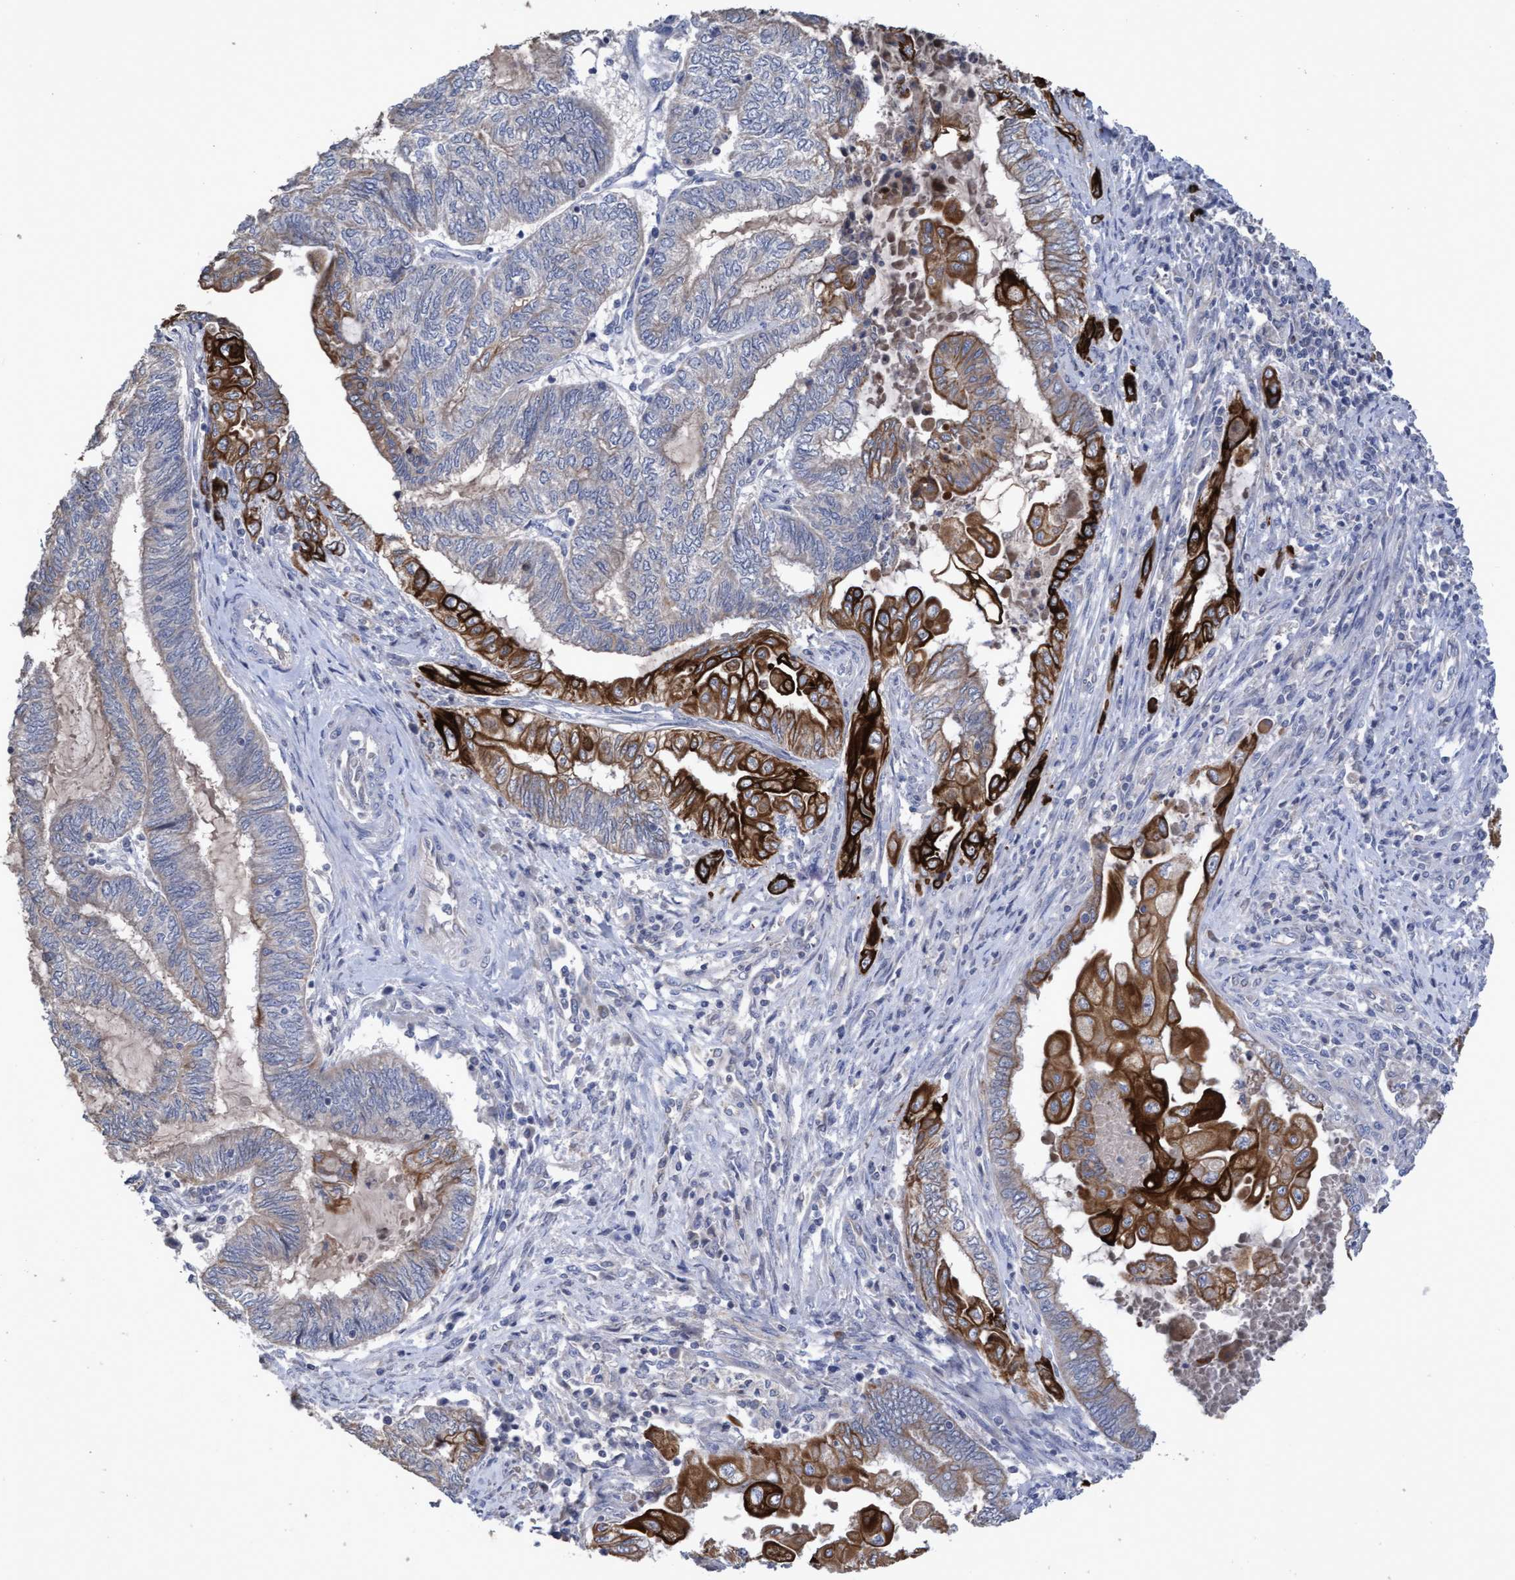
{"staining": {"intensity": "strong", "quantity": "25%-75%", "location": "cytoplasmic/membranous"}, "tissue": "endometrial cancer", "cell_type": "Tumor cells", "image_type": "cancer", "snomed": [{"axis": "morphology", "description": "Adenocarcinoma, NOS"}, {"axis": "topography", "description": "Uterus"}, {"axis": "topography", "description": "Endometrium"}], "caption": "A micrograph of endometrial cancer (adenocarcinoma) stained for a protein exhibits strong cytoplasmic/membranous brown staining in tumor cells.", "gene": "KRT24", "patient": {"sex": "female", "age": 70}}